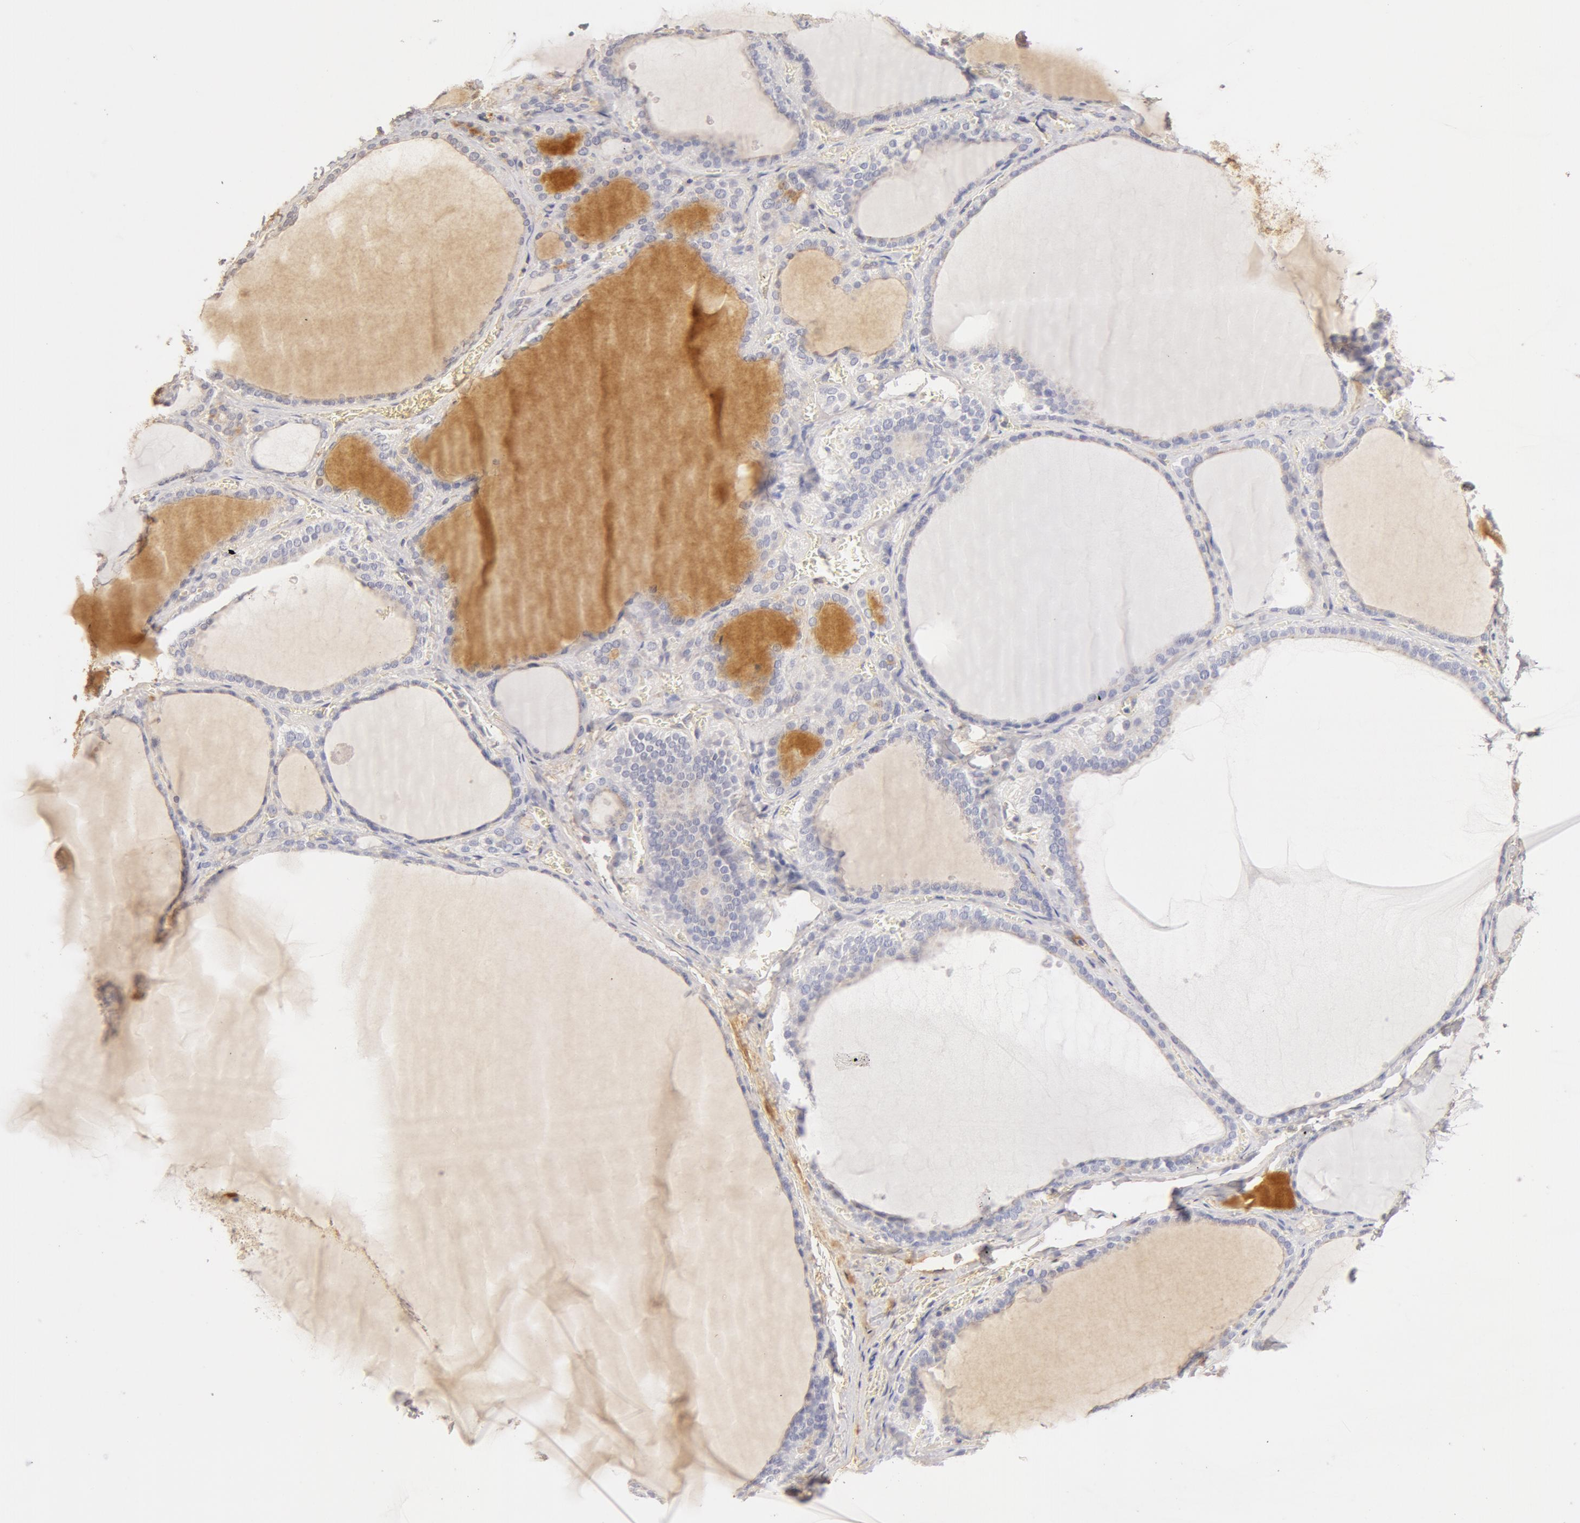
{"staining": {"intensity": "negative", "quantity": "none", "location": "none"}, "tissue": "thyroid gland", "cell_type": "Glandular cells", "image_type": "normal", "snomed": [{"axis": "morphology", "description": "Normal tissue, NOS"}, {"axis": "topography", "description": "Thyroid gland"}], "caption": "Glandular cells show no significant expression in unremarkable thyroid gland. The staining is performed using DAB (3,3'-diaminobenzidine) brown chromogen with nuclei counter-stained in using hematoxylin.", "gene": "GC", "patient": {"sex": "female", "age": 55}}